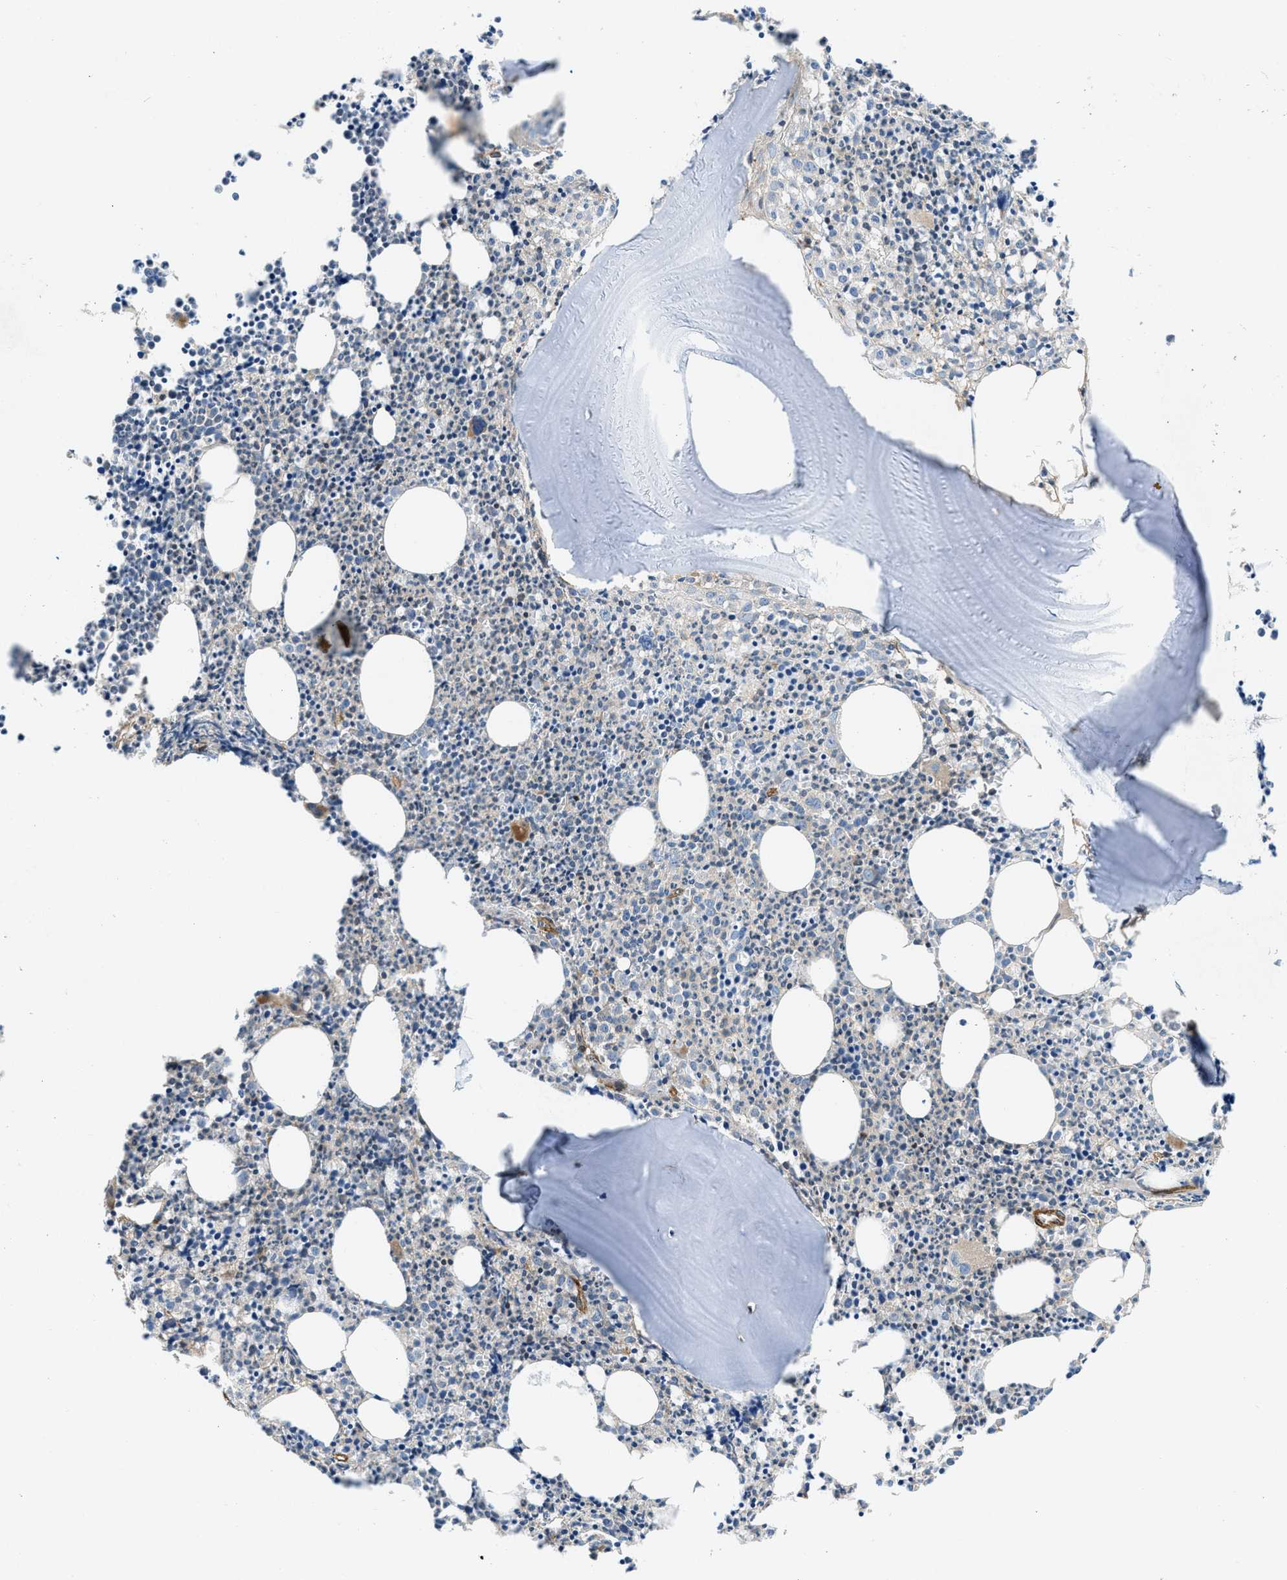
{"staining": {"intensity": "strong", "quantity": "<25%", "location": "cytoplasmic/membranous"}, "tissue": "bone marrow", "cell_type": "Hematopoietic cells", "image_type": "normal", "snomed": [{"axis": "morphology", "description": "Normal tissue, NOS"}, {"axis": "morphology", "description": "Inflammation, NOS"}, {"axis": "topography", "description": "Bone marrow"}], "caption": "A brown stain labels strong cytoplasmic/membranous positivity of a protein in hematopoietic cells of benign bone marrow. The protein is shown in brown color, while the nuclei are stained blue.", "gene": "NYNRIN", "patient": {"sex": "female", "age": 53}}